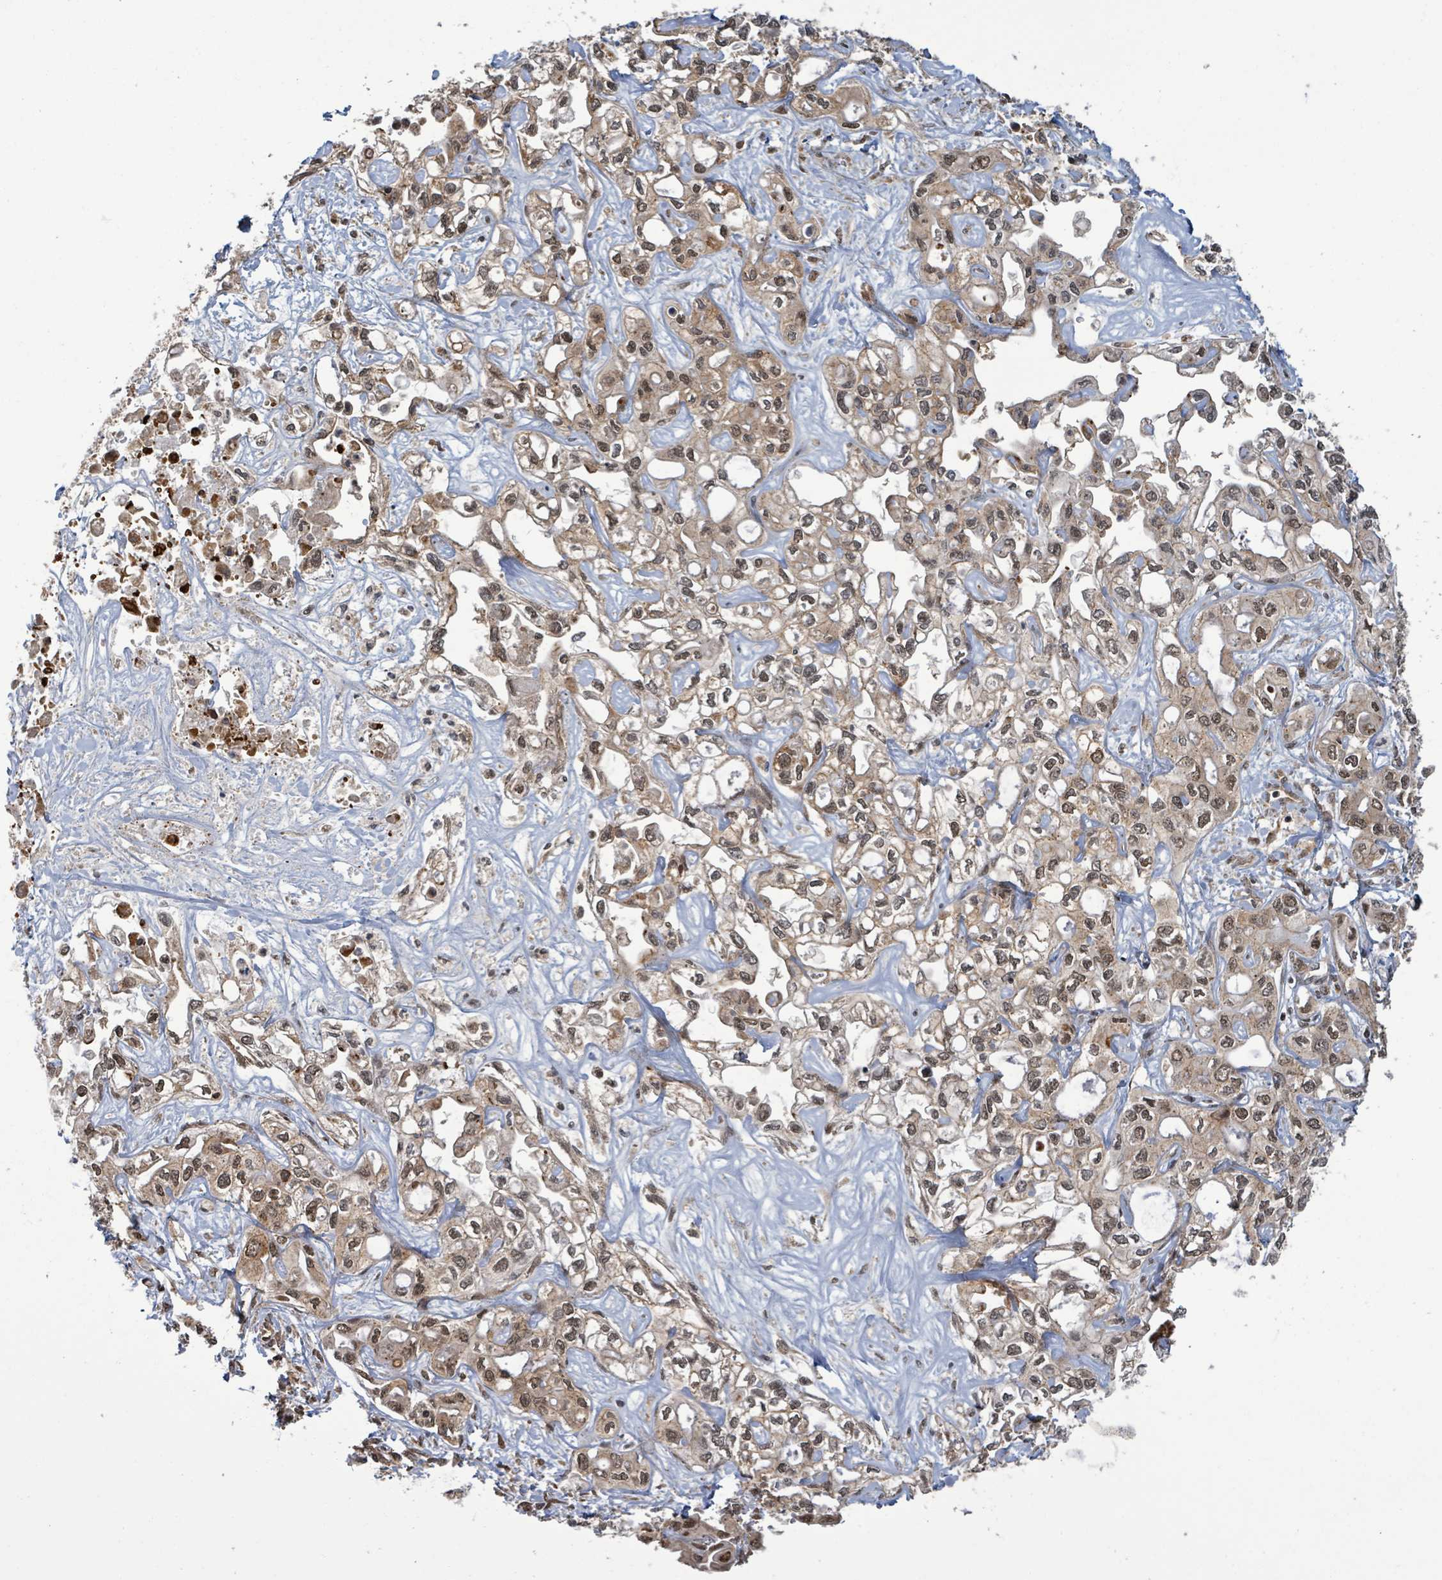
{"staining": {"intensity": "moderate", "quantity": ">75%", "location": "cytoplasmic/membranous,nuclear"}, "tissue": "liver cancer", "cell_type": "Tumor cells", "image_type": "cancer", "snomed": [{"axis": "morphology", "description": "Cholangiocarcinoma"}, {"axis": "topography", "description": "Liver"}], "caption": "The micrograph shows immunohistochemical staining of liver cancer. There is moderate cytoplasmic/membranous and nuclear staining is identified in approximately >75% of tumor cells.", "gene": "KLC1", "patient": {"sex": "female", "age": 64}}